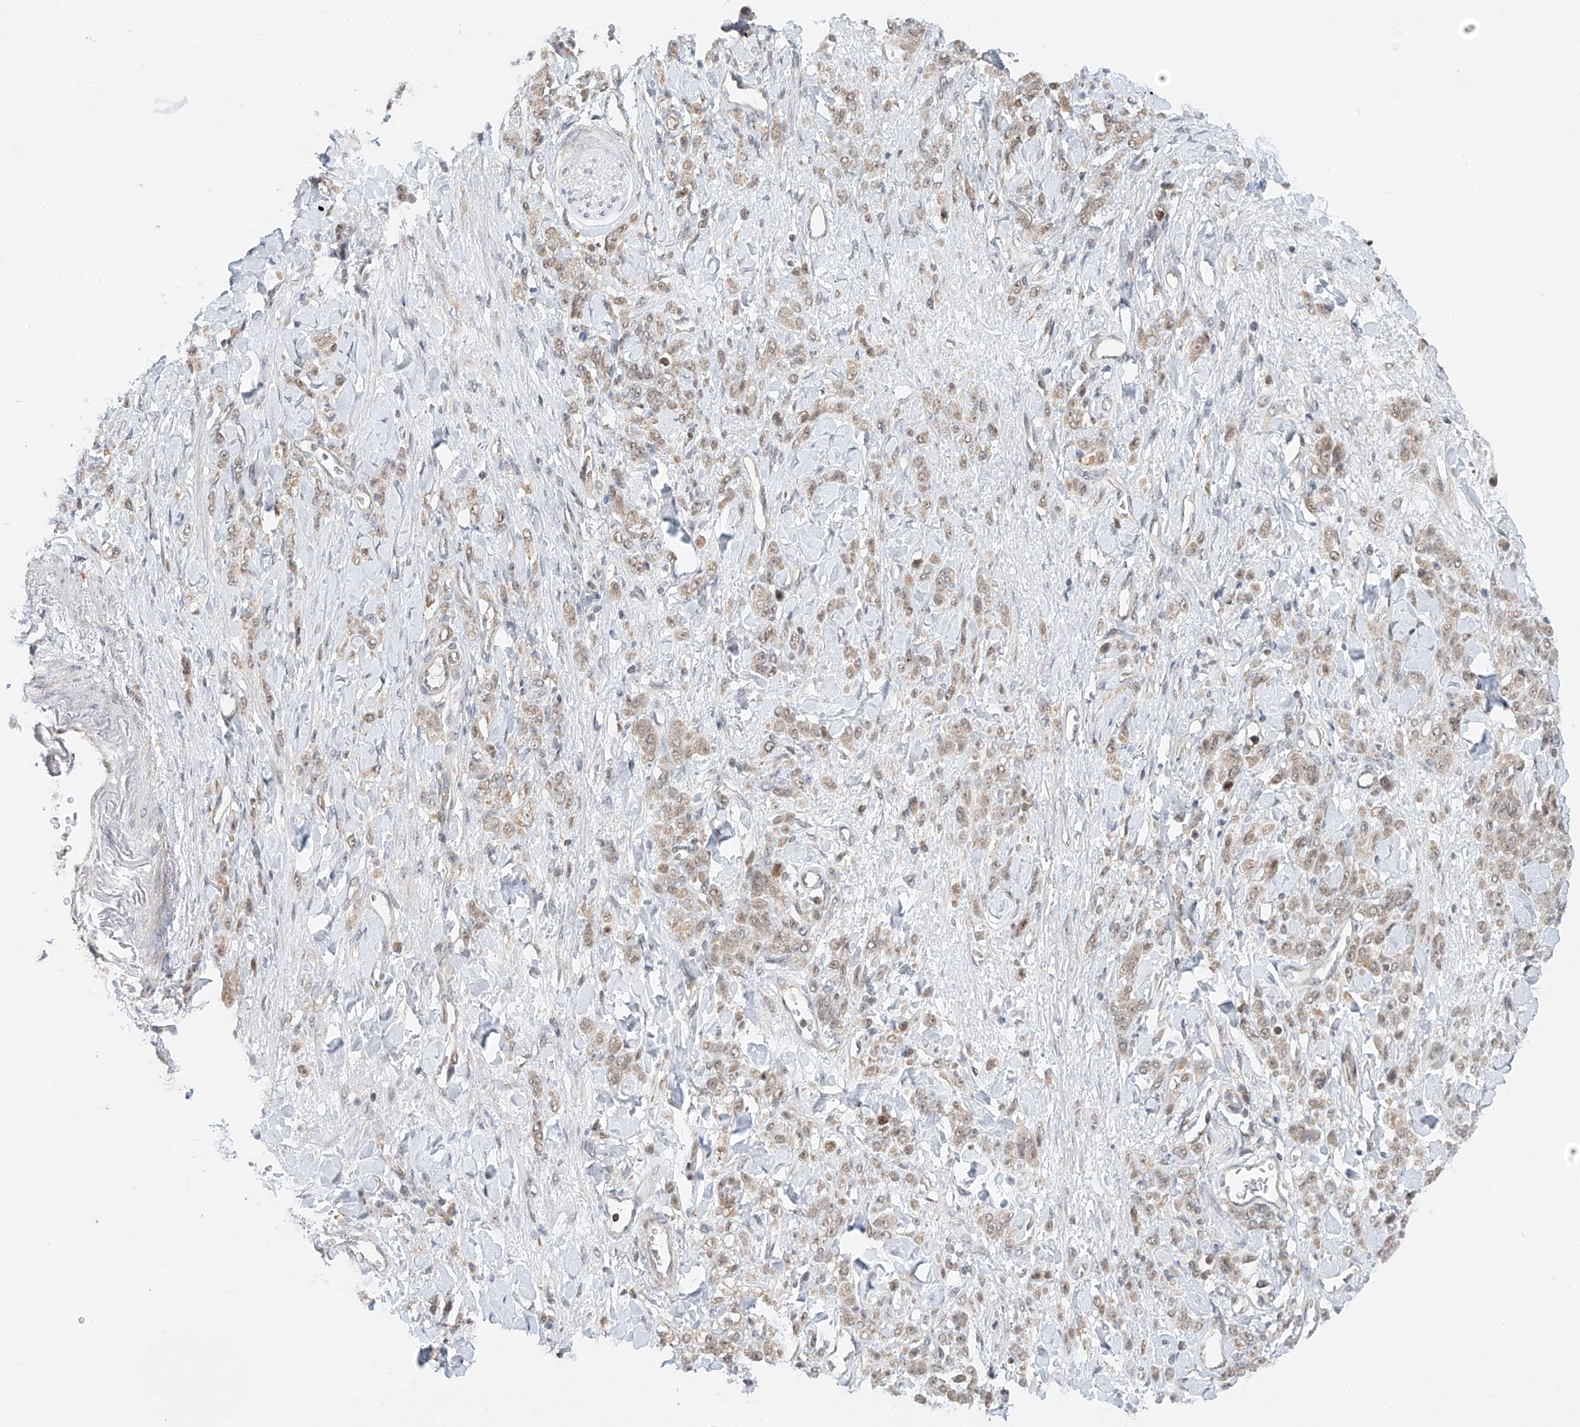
{"staining": {"intensity": "weak", "quantity": "<25%", "location": "cytoplasmic/membranous,nuclear"}, "tissue": "stomach cancer", "cell_type": "Tumor cells", "image_type": "cancer", "snomed": [{"axis": "morphology", "description": "Normal tissue, NOS"}, {"axis": "morphology", "description": "Adenocarcinoma, NOS"}, {"axis": "topography", "description": "Stomach"}], "caption": "The photomicrograph displays no significant expression in tumor cells of stomach adenocarcinoma.", "gene": "SYTL3", "patient": {"sex": "male", "age": 82}}